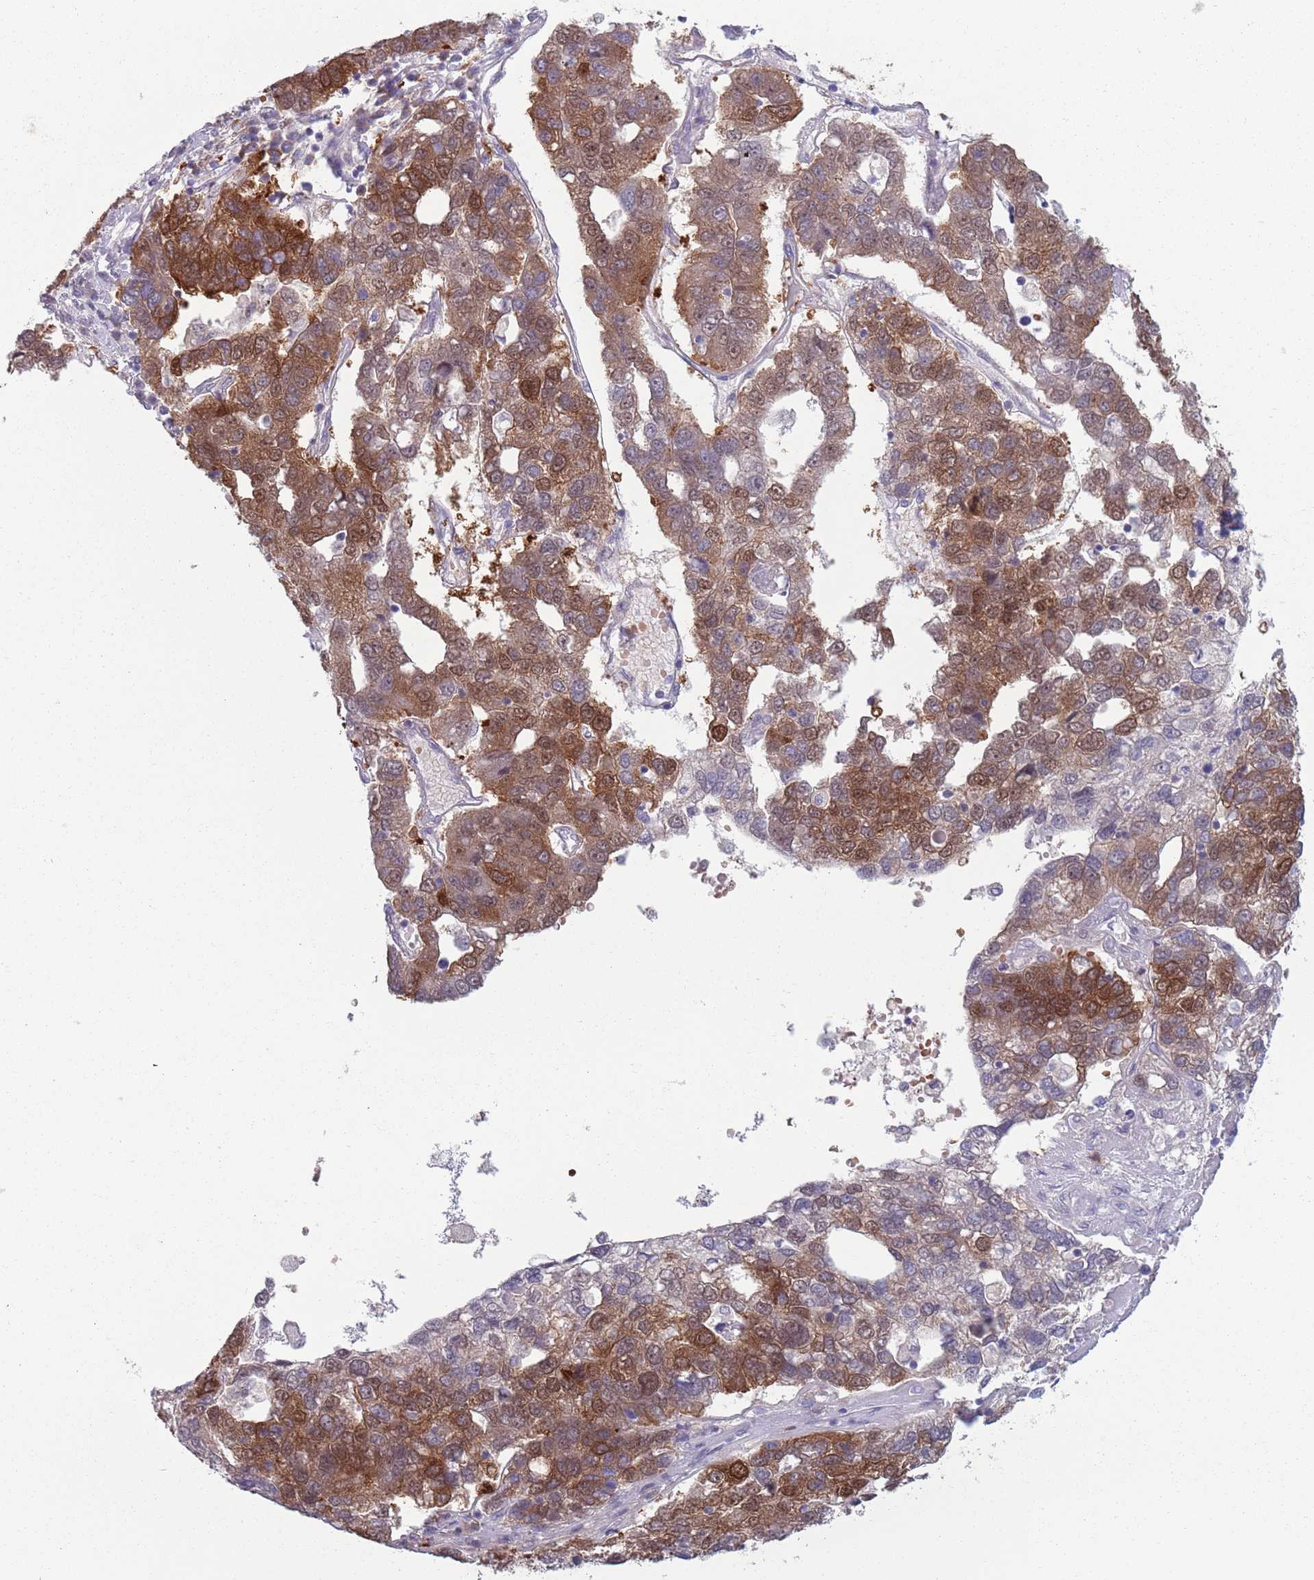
{"staining": {"intensity": "moderate", "quantity": ">75%", "location": "cytoplasmic/membranous,nuclear"}, "tissue": "pancreatic cancer", "cell_type": "Tumor cells", "image_type": "cancer", "snomed": [{"axis": "morphology", "description": "Adenocarcinoma, NOS"}, {"axis": "topography", "description": "Pancreas"}], "caption": "A micrograph of adenocarcinoma (pancreatic) stained for a protein shows moderate cytoplasmic/membranous and nuclear brown staining in tumor cells.", "gene": "CLNS1A", "patient": {"sex": "female", "age": 61}}